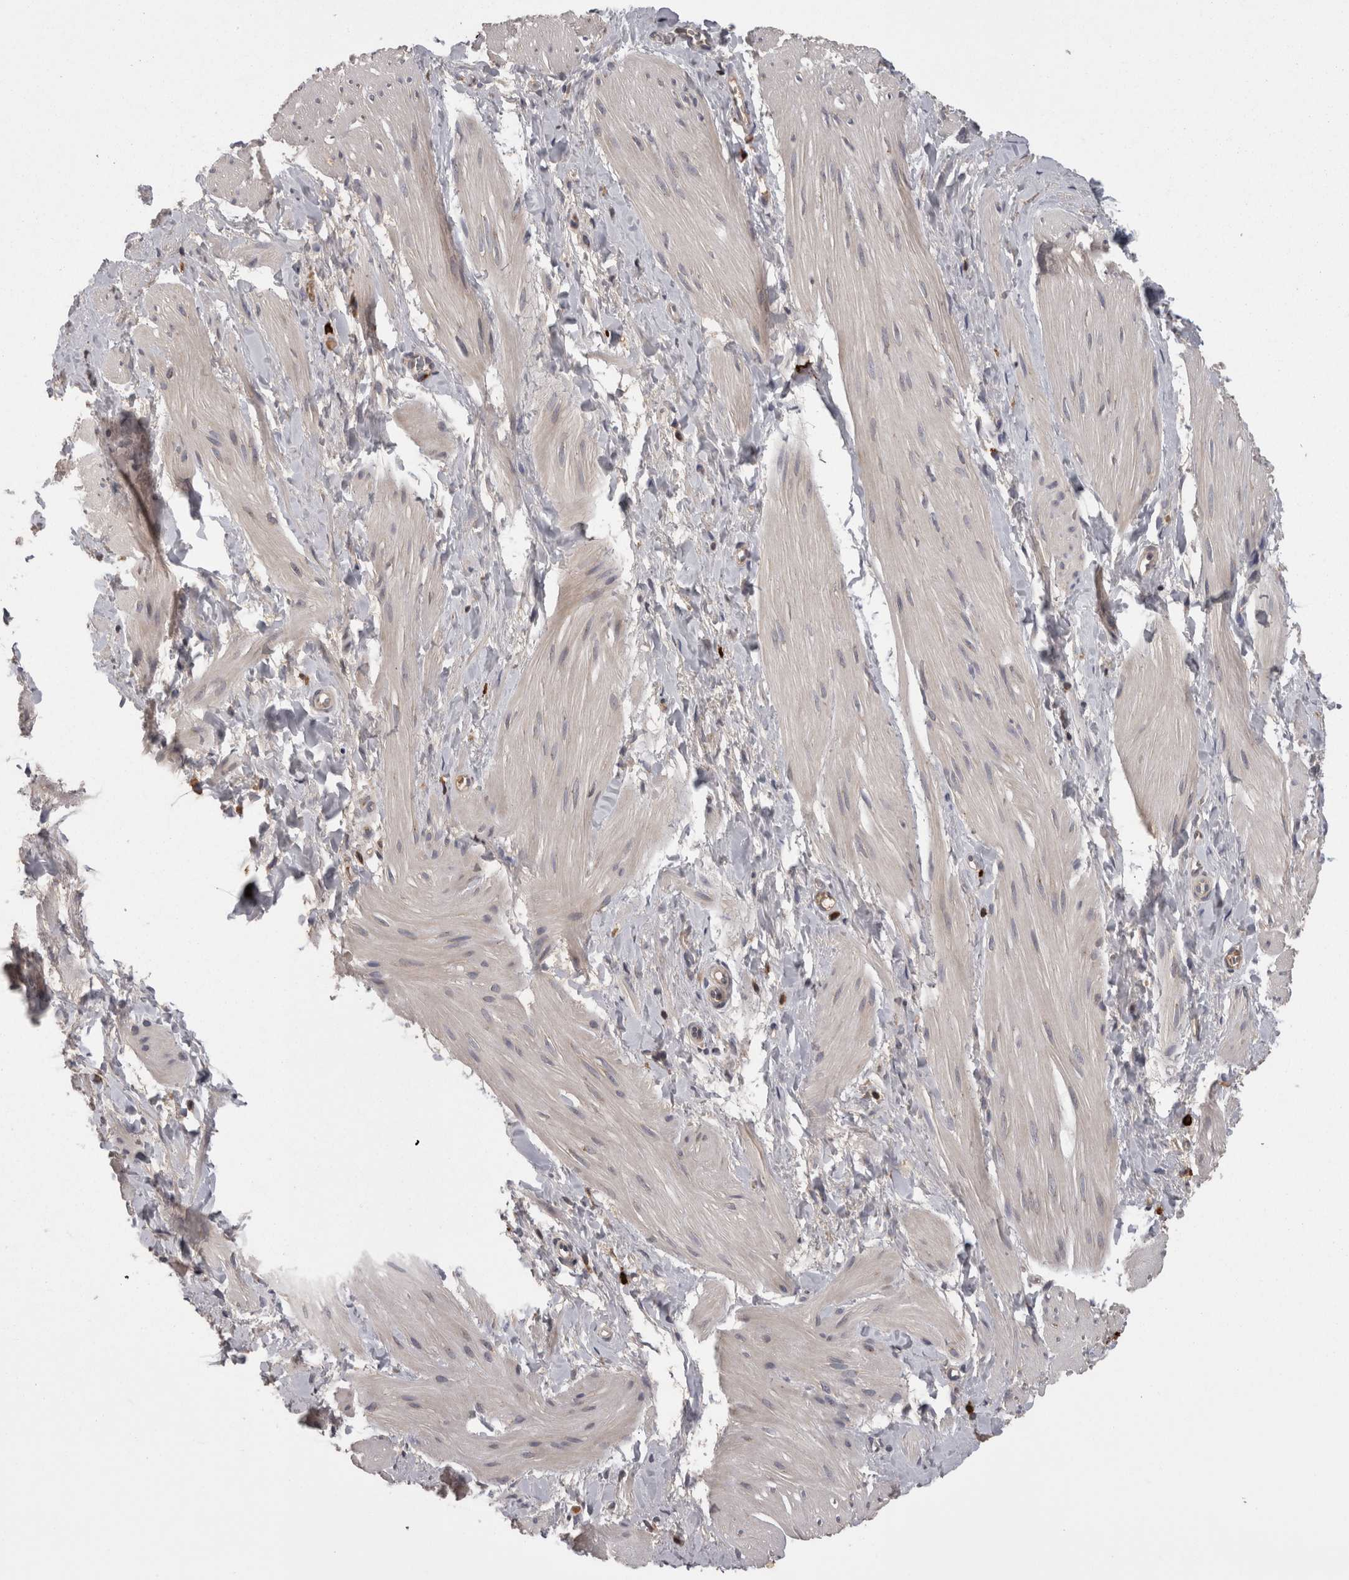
{"staining": {"intensity": "negative", "quantity": "none", "location": "none"}, "tissue": "smooth muscle", "cell_type": "Smooth muscle cells", "image_type": "normal", "snomed": [{"axis": "morphology", "description": "Normal tissue, NOS"}, {"axis": "topography", "description": "Smooth muscle"}], "caption": "Smooth muscle was stained to show a protein in brown. There is no significant positivity in smooth muscle cells. The staining is performed using DAB brown chromogen with nuclei counter-stained in using hematoxylin.", "gene": "PCM1", "patient": {"sex": "male", "age": 16}}